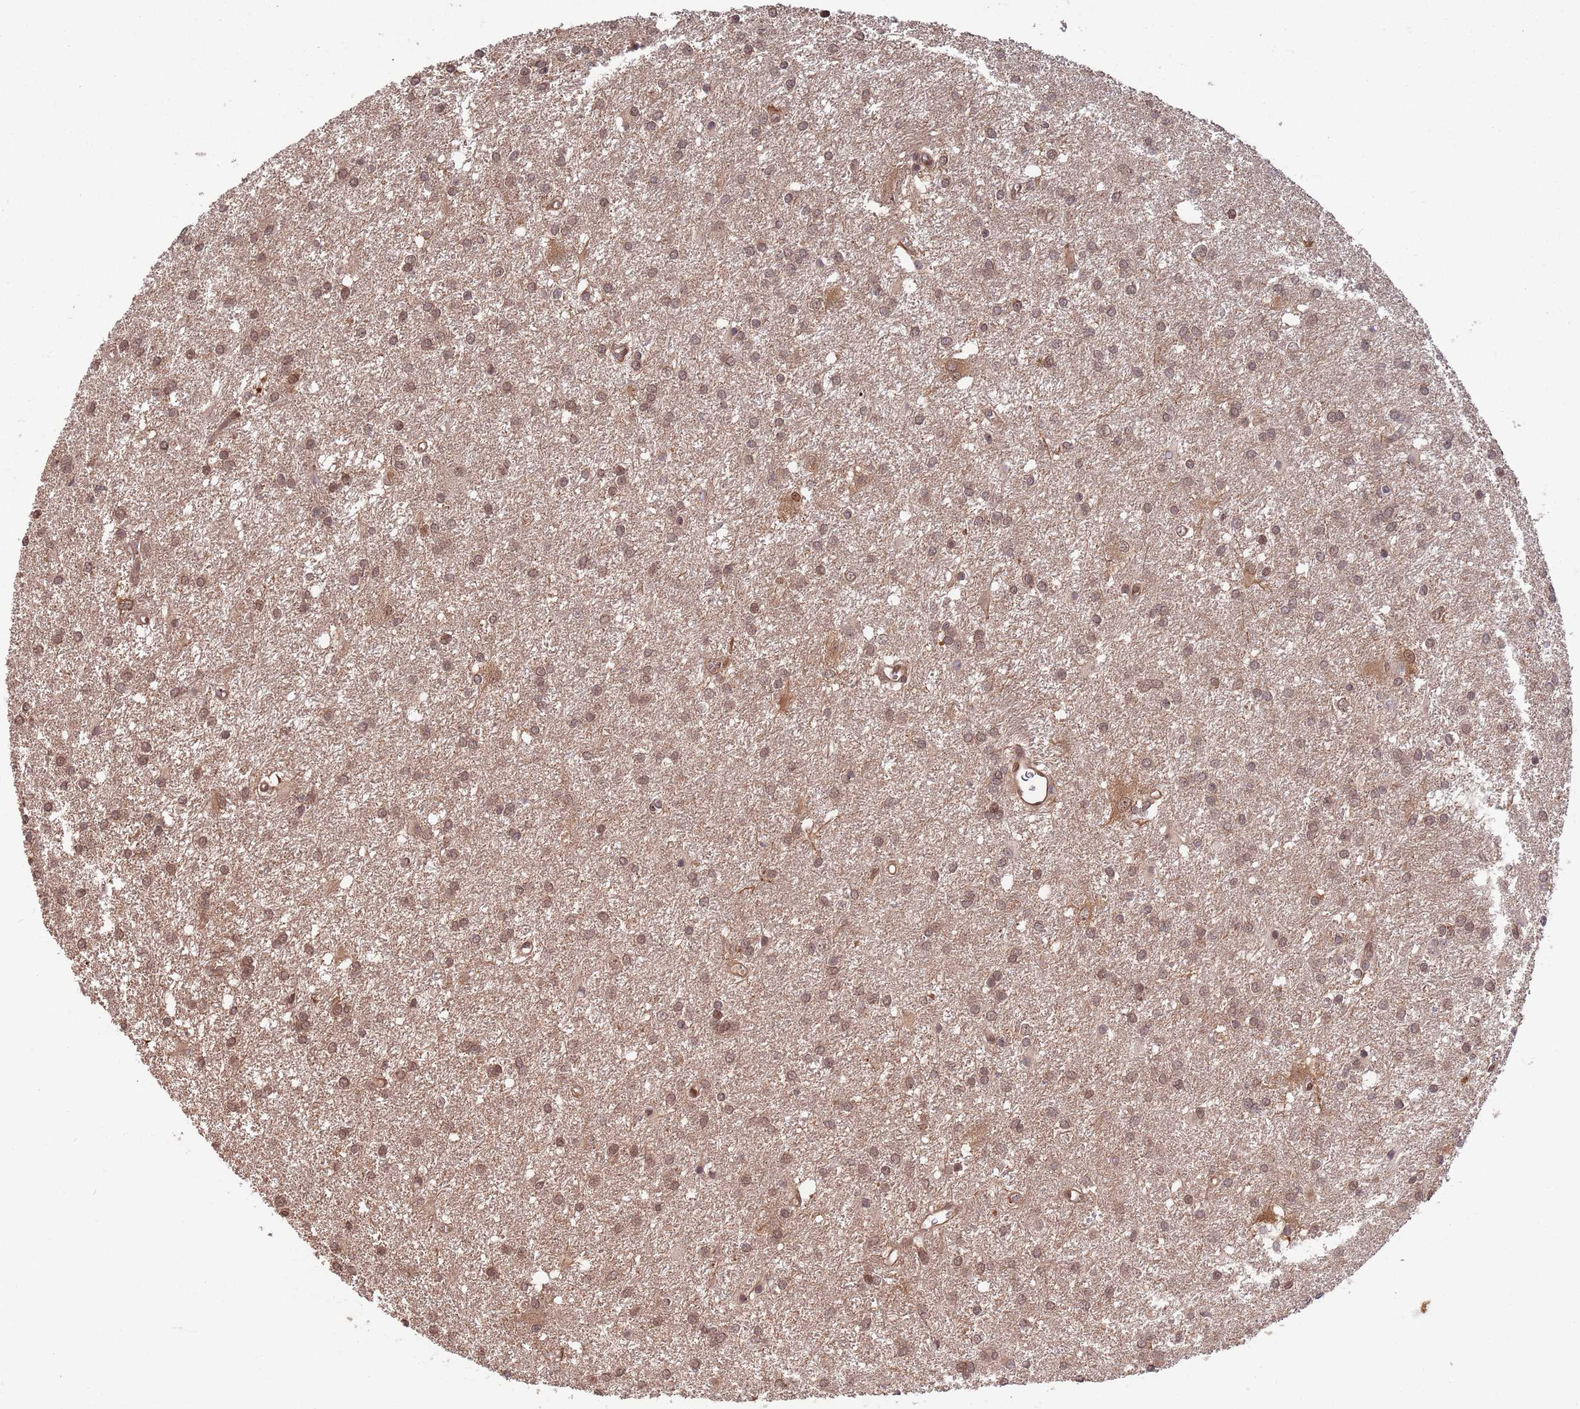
{"staining": {"intensity": "moderate", "quantity": ">75%", "location": "nuclear"}, "tissue": "glioma", "cell_type": "Tumor cells", "image_type": "cancer", "snomed": [{"axis": "morphology", "description": "Glioma, malignant, High grade"}, {"axis": "topography", "description": "Brain"}], "caption": "Protein expression analysis of glioma demonstrates moderate nuclear positivity in approximately >75% of tumor cells.", "gene": "SALL1", "patient": {"sex": "female", "age": 50}}